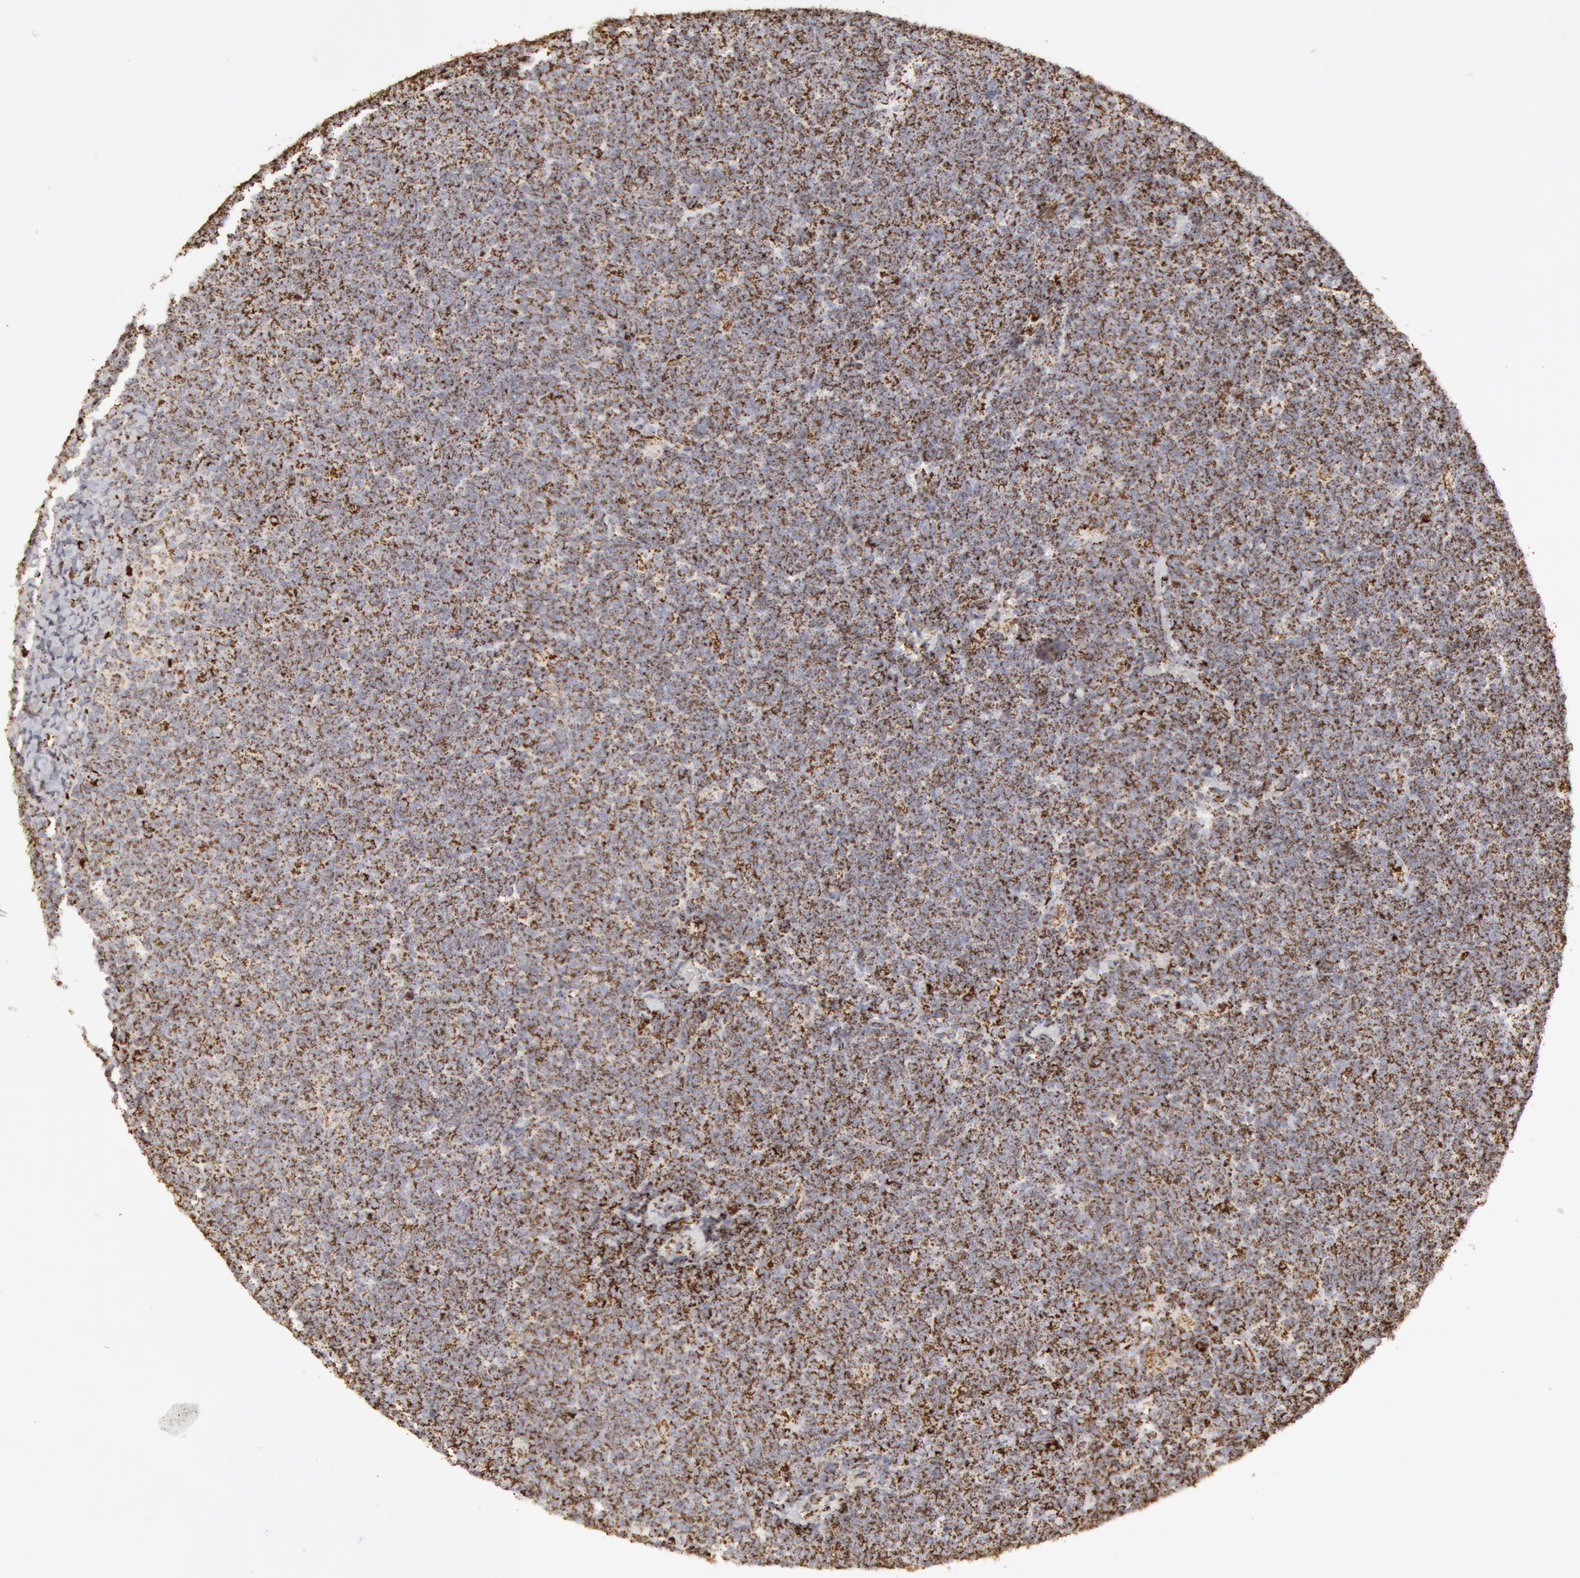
{"staining": {"intensity": "strong", "quantity": ">75%", "location": "cytoplasmic/membranous"}, "tissue": "lymphoma", "cell_type": "Tumor cells", "image_type": "cancer", "snomed": [{"axis": "morphology", "description": "Malignant lymphoma, non-Hodgkin's type, Low grade"}, {"axis": "topography", "description": "Lymph node"}], "caption": "The micrograph displays immunohistochemical staining of lymphoma. There is strong cytoplasmic/membranous positivity is seen in approximately >75% of tumor cells.", "gene": "ATP5F1B", "patient": {"sex": "male", "age": 65}}